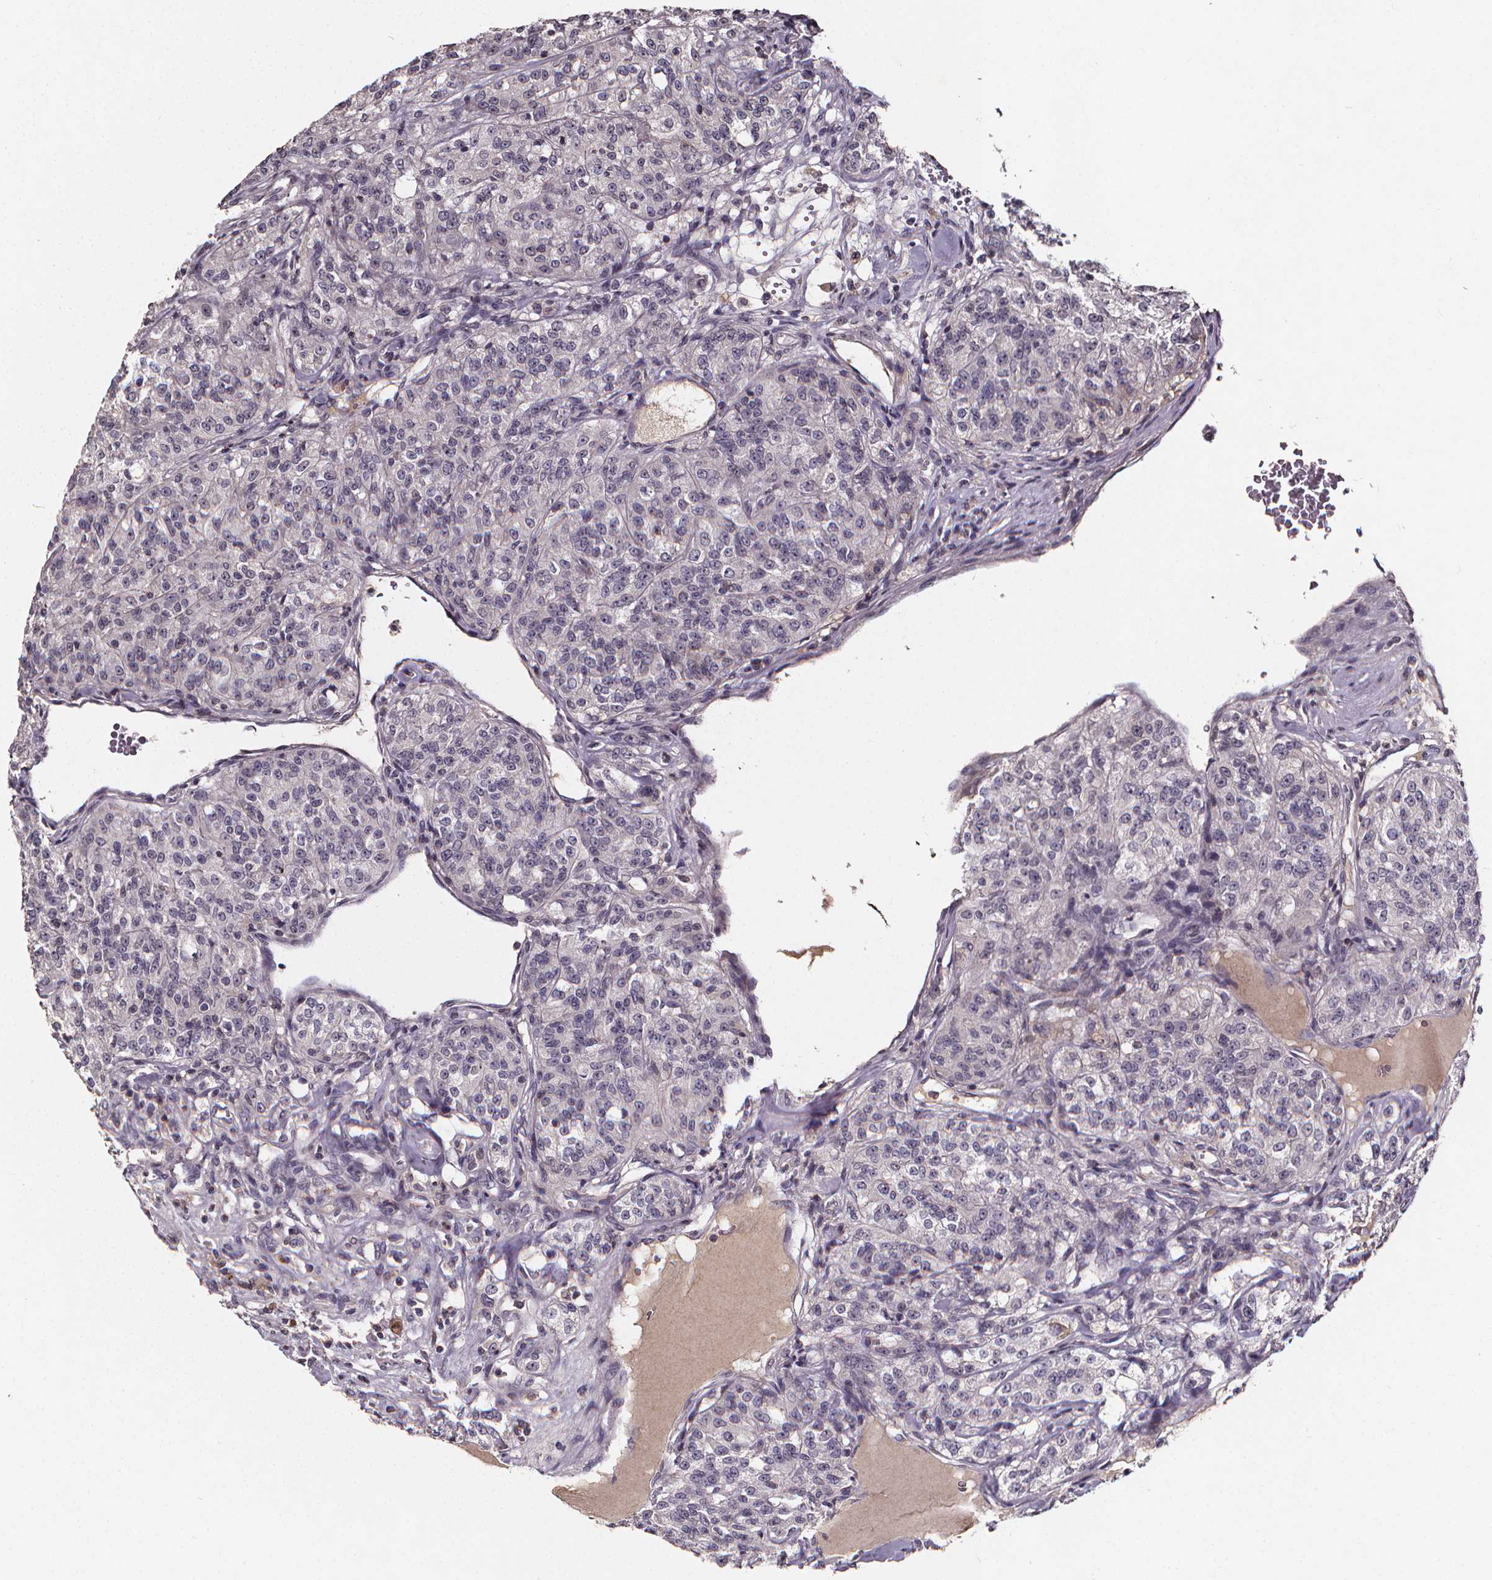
{"staining": {"intensity": "negative", "quantity": "none", "location": "none"}, "tissue": "renal cancer", "cell_type": "Tumor cells", "image_type": "cancer", "snomed": [{"axis": "morphology", "description": "Adenocarcinoma, NOS"}, {"axis": "topography", "description": "Kidney"}], "caption": "There is no significant positivity in tumor cells of renal cancer. Nuclei are stained in blue.", "gene": "SPAG8", "patient": {"sex": "female", "age": 63}}